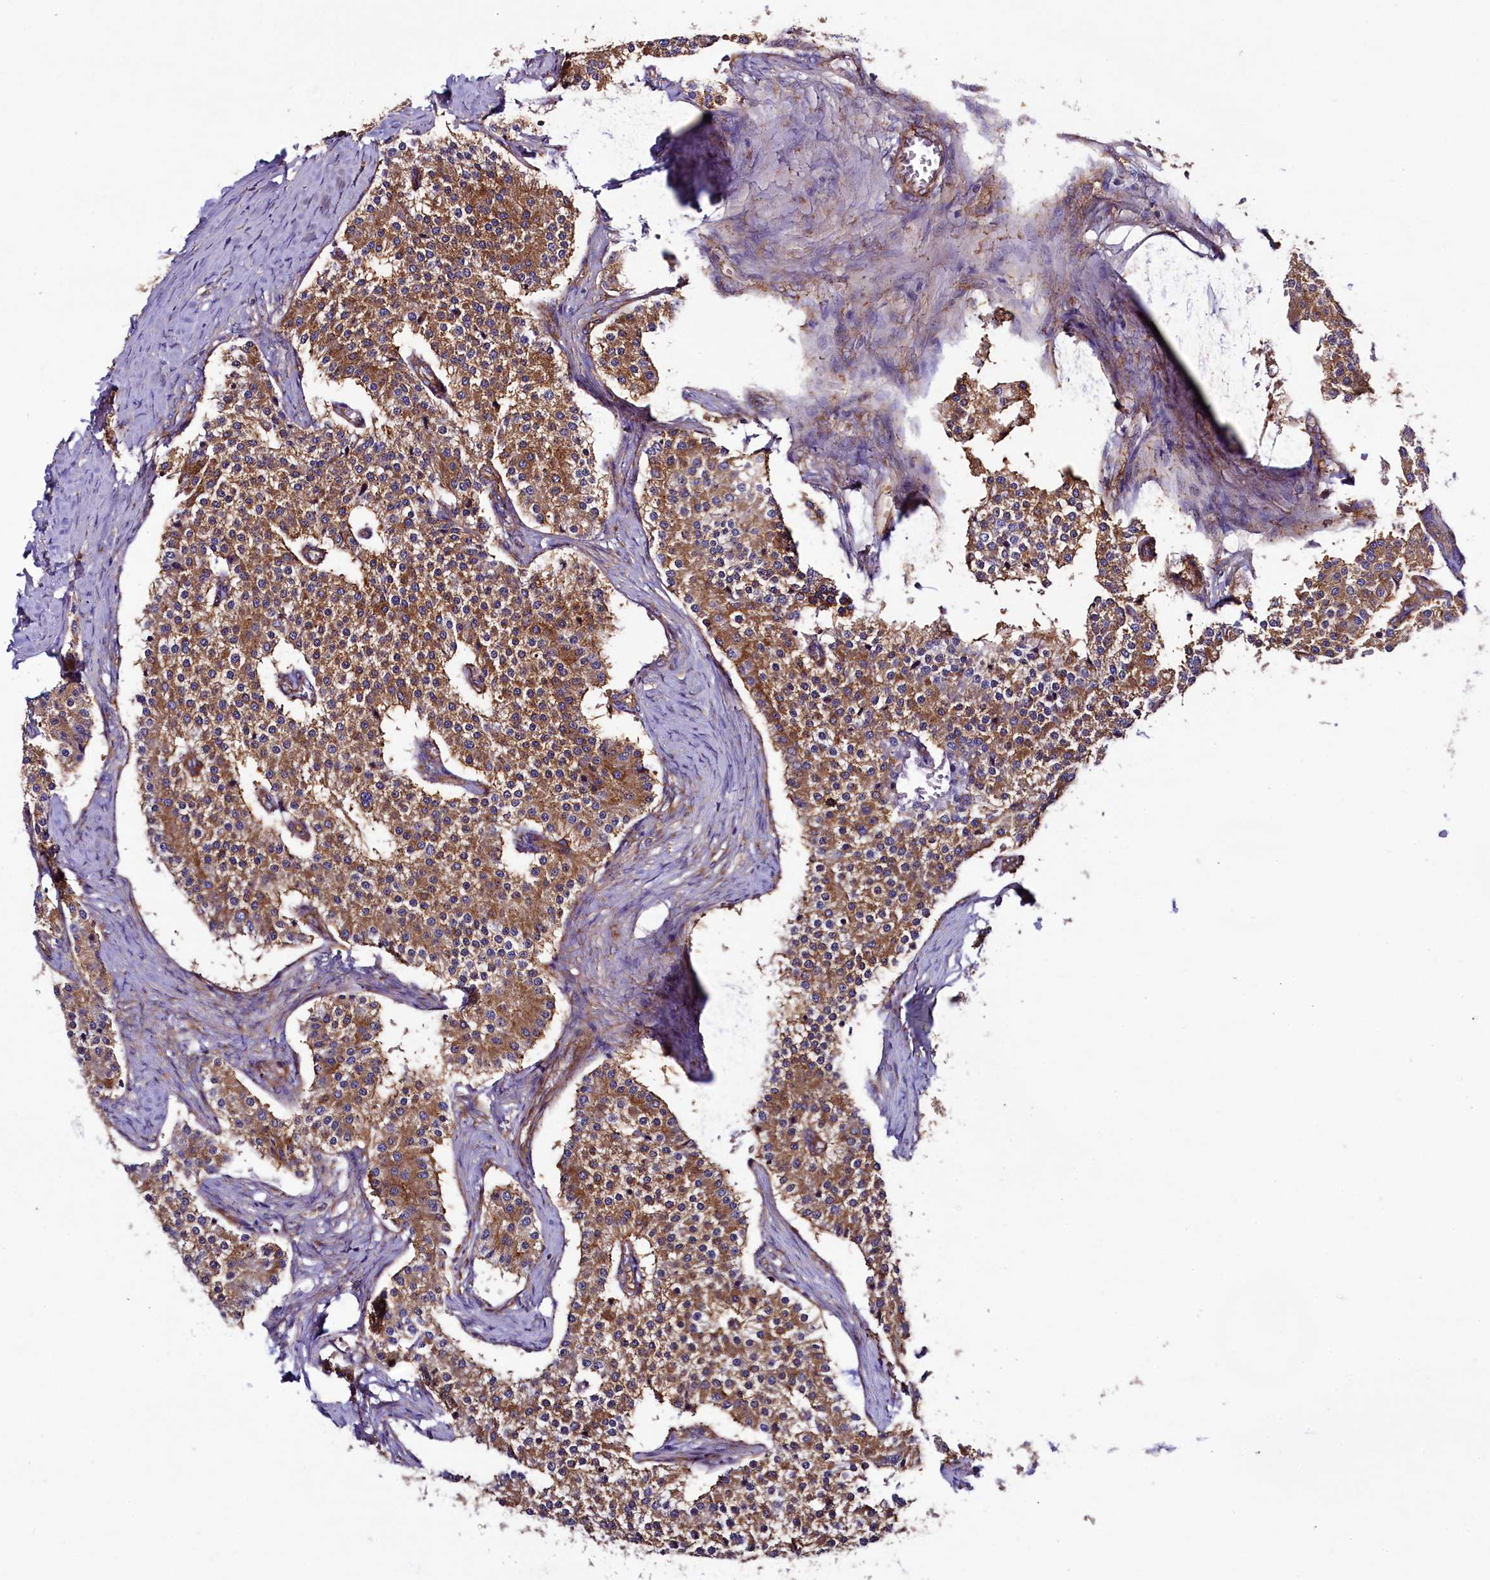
{"staining": {"intensity": "strong", "quantity": ">75%", "location": "cytoplasmic/membranous"}, "tissue": "carcinoid", "cell_type": "Tumor cells", "image_type": "cancer", "snomed": [{"axis": "morphology", "description": "Carcinoid, malignant, NOS"}, {"axis": "topography", "description": "Colon"}], "caption": "IHC (DAB (3,3'-diaminobenzidine)) staining of human carcinoid displays strong cytoplasmic/membranous protein expression in about >75% of tumor cells.", "gene": "GPR21", "patient": {"sex": "female", "age": 52}}